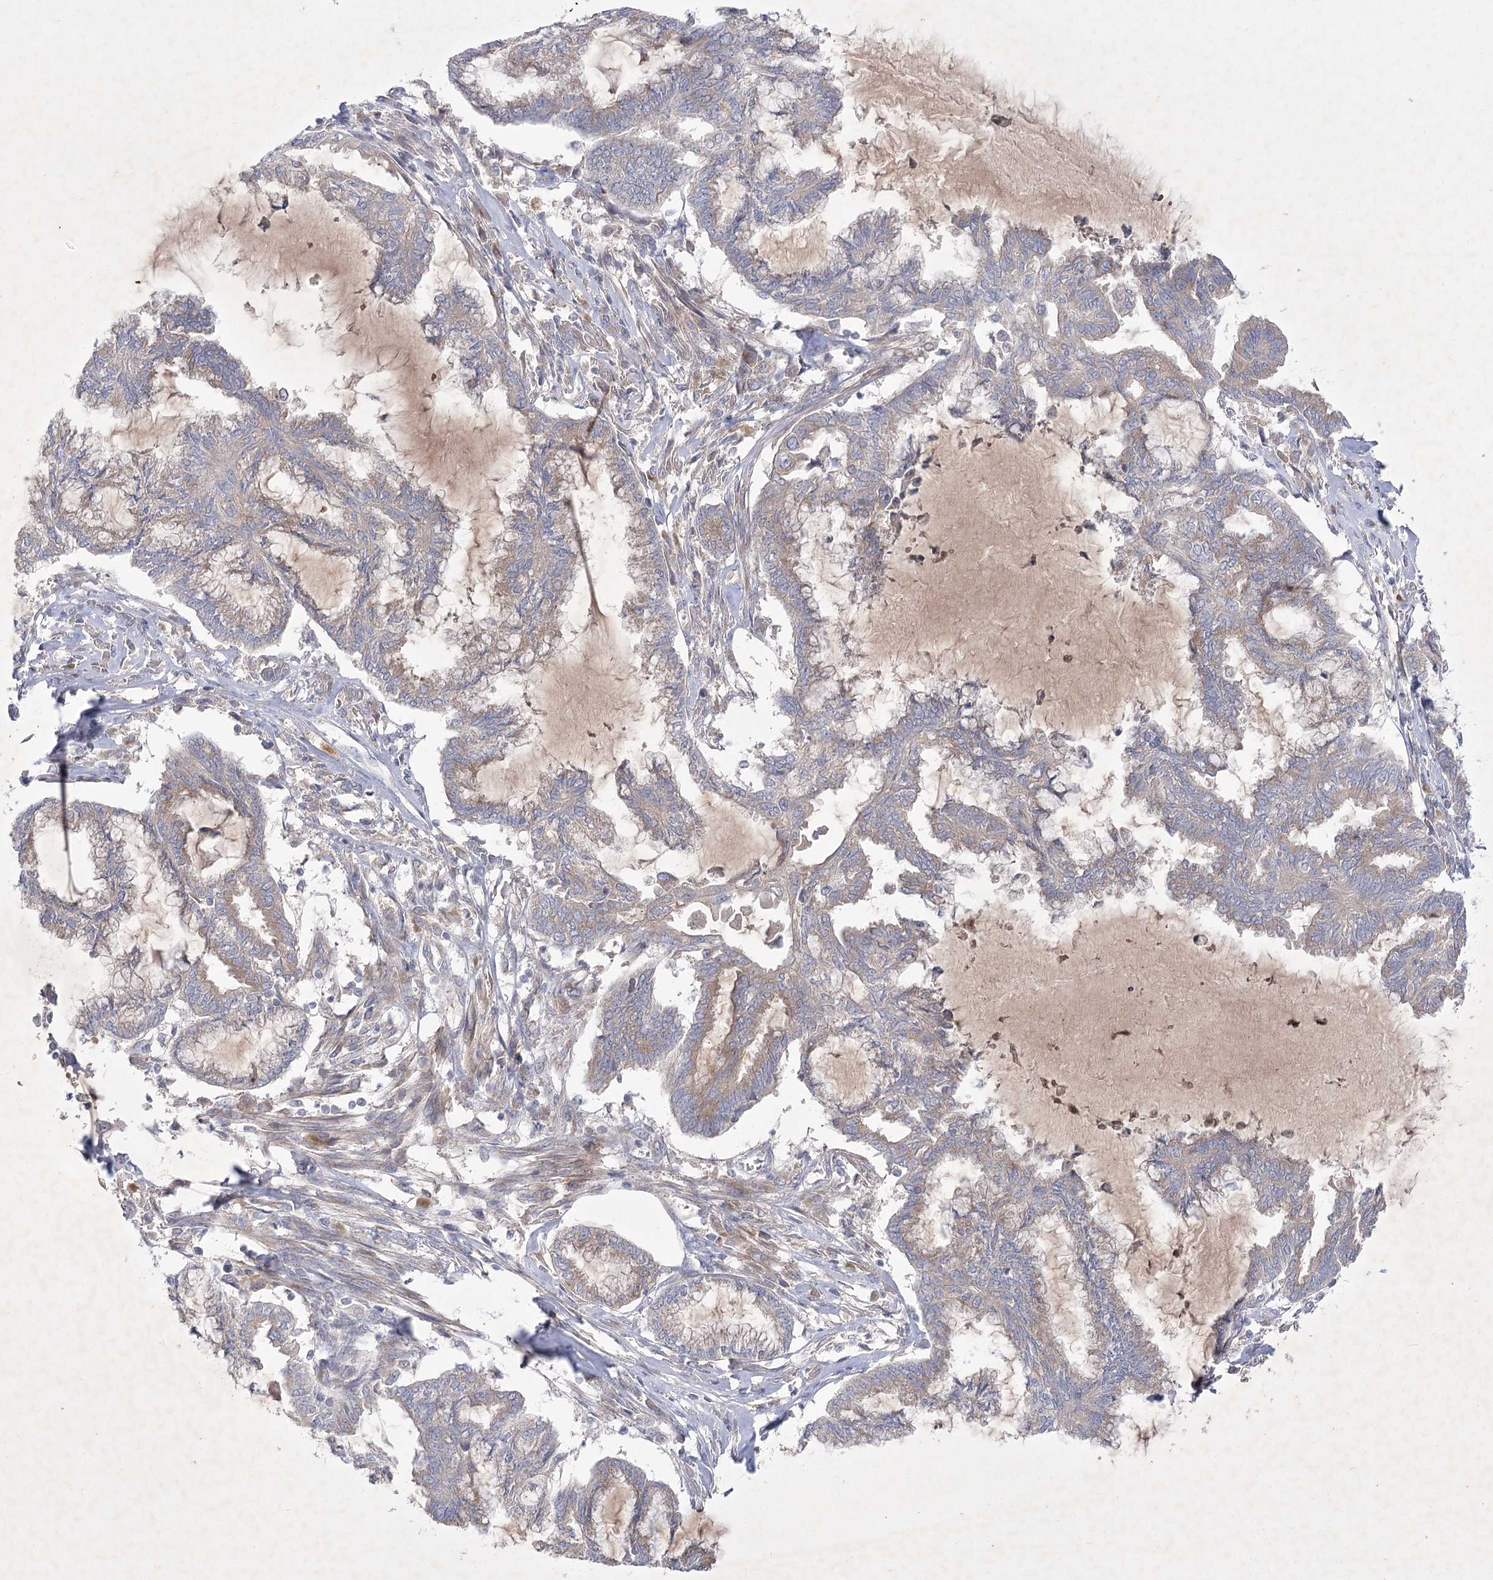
{"staining": {"intensity": "weak", "quantity": "25%-75%", "location": "cytoplasmic/membranous"}, "tissue": "endometrial cancer", "cell_type": "Tumor cells", "image_type": "cancer", "snomed": [{"axis": "morphology", "description": "Adenocarcinoma, NOS"}, {"axis": "topography", "description": "Endometrium"}], "caption": "A high-resolution histopathology image shows immunohistochemistry staining of endometrial cancer, which reveals weak cytoplasmic/membranous positivity in about 25%-75% of tumor cells.", "gene": "GBF1", "patient": {"sex": "female", "age": 86}}